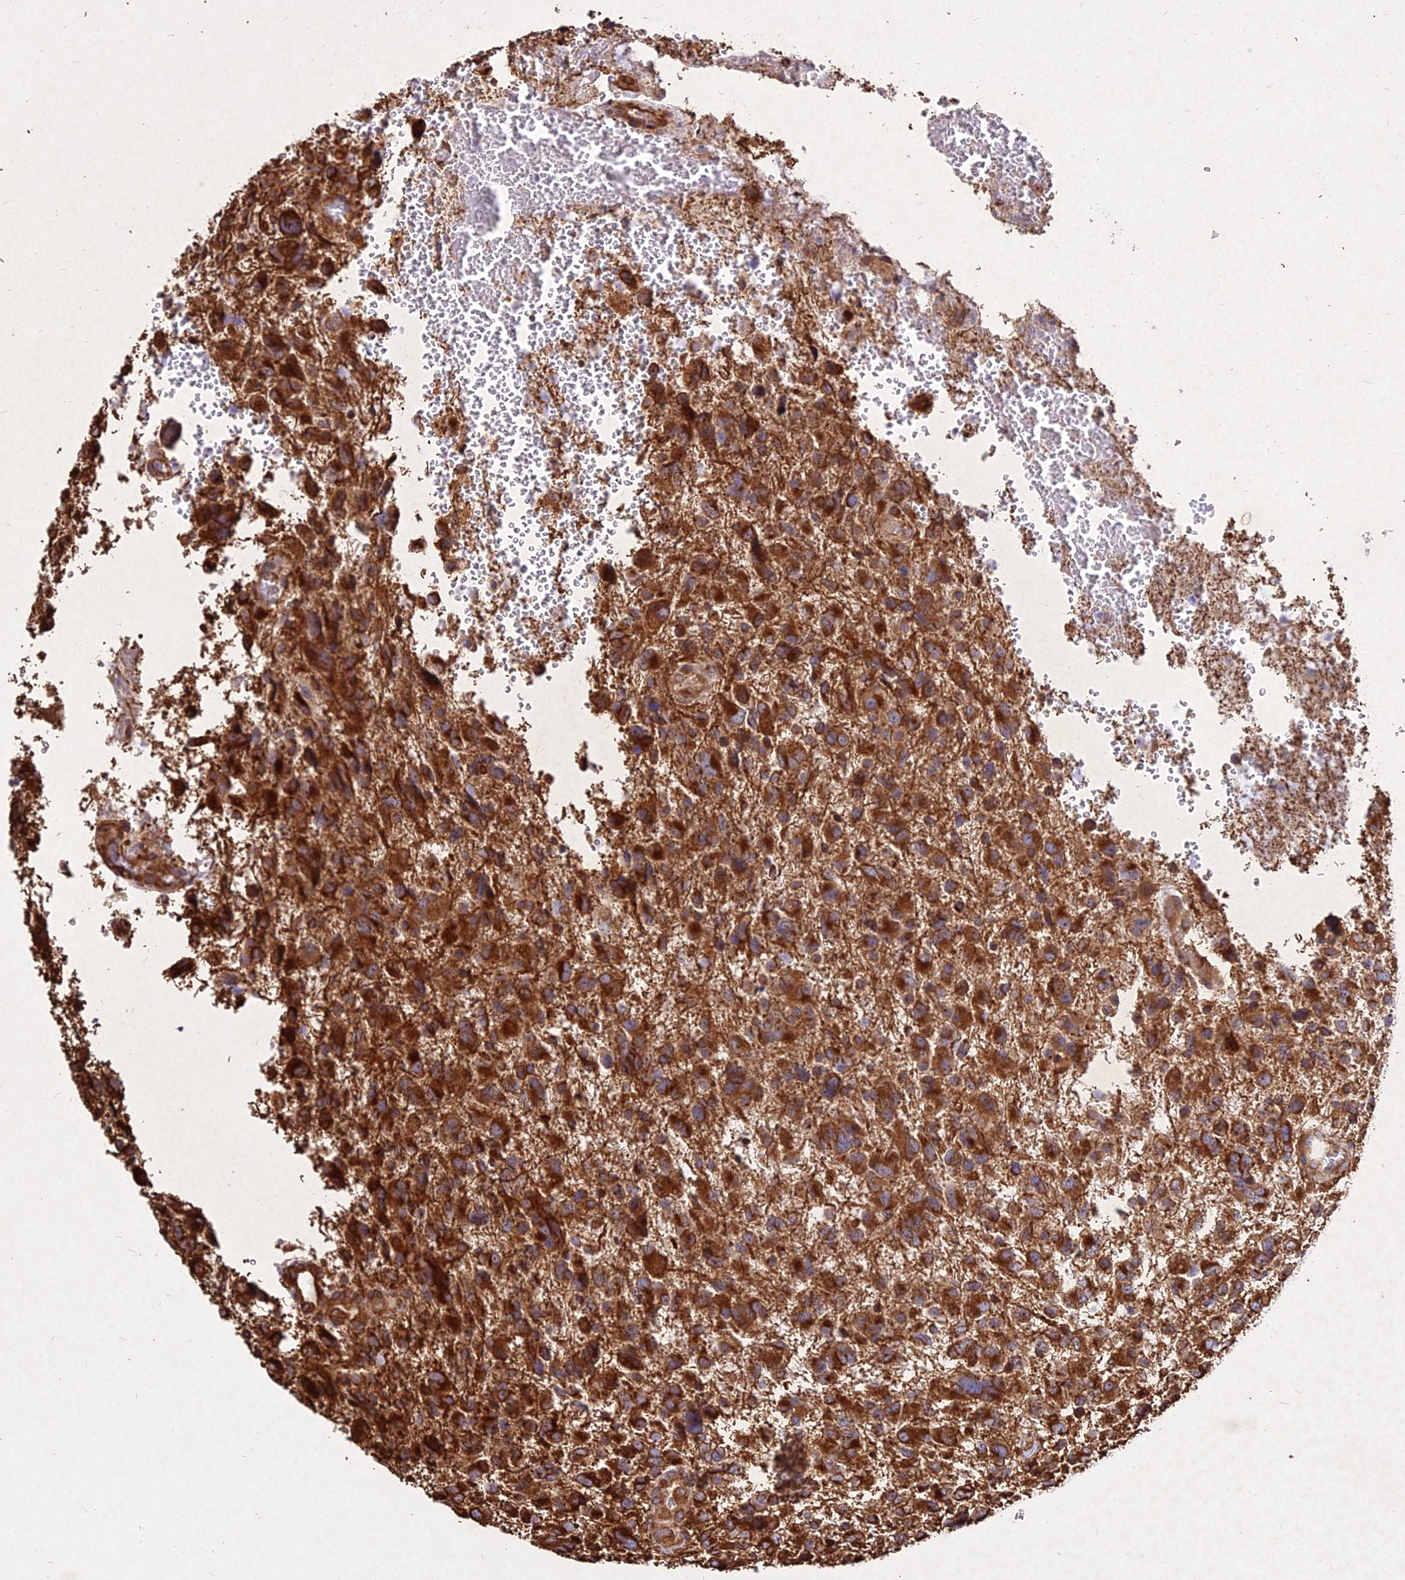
{"staining": {"intensity": "strong", "quantity": ">75%", "location": "cytoplasmic/membranous"}, "tissue": "glioma", "cell_type": "Tumor cells", "image_type": "cancer", "snomed": [{"axis": "morphology", "description": "Glioma, malignant, High grade"}, {"axis": "topography", "description": "Brain"}], "caption": "Protein analysis of high-grade glioma (malignant) tissue exhibits strong cytoplasmic/membranous staining in approximately >75% of tumor cells.", "gene": "SKA1", "patient": {"sex": "male", "age": 61}}